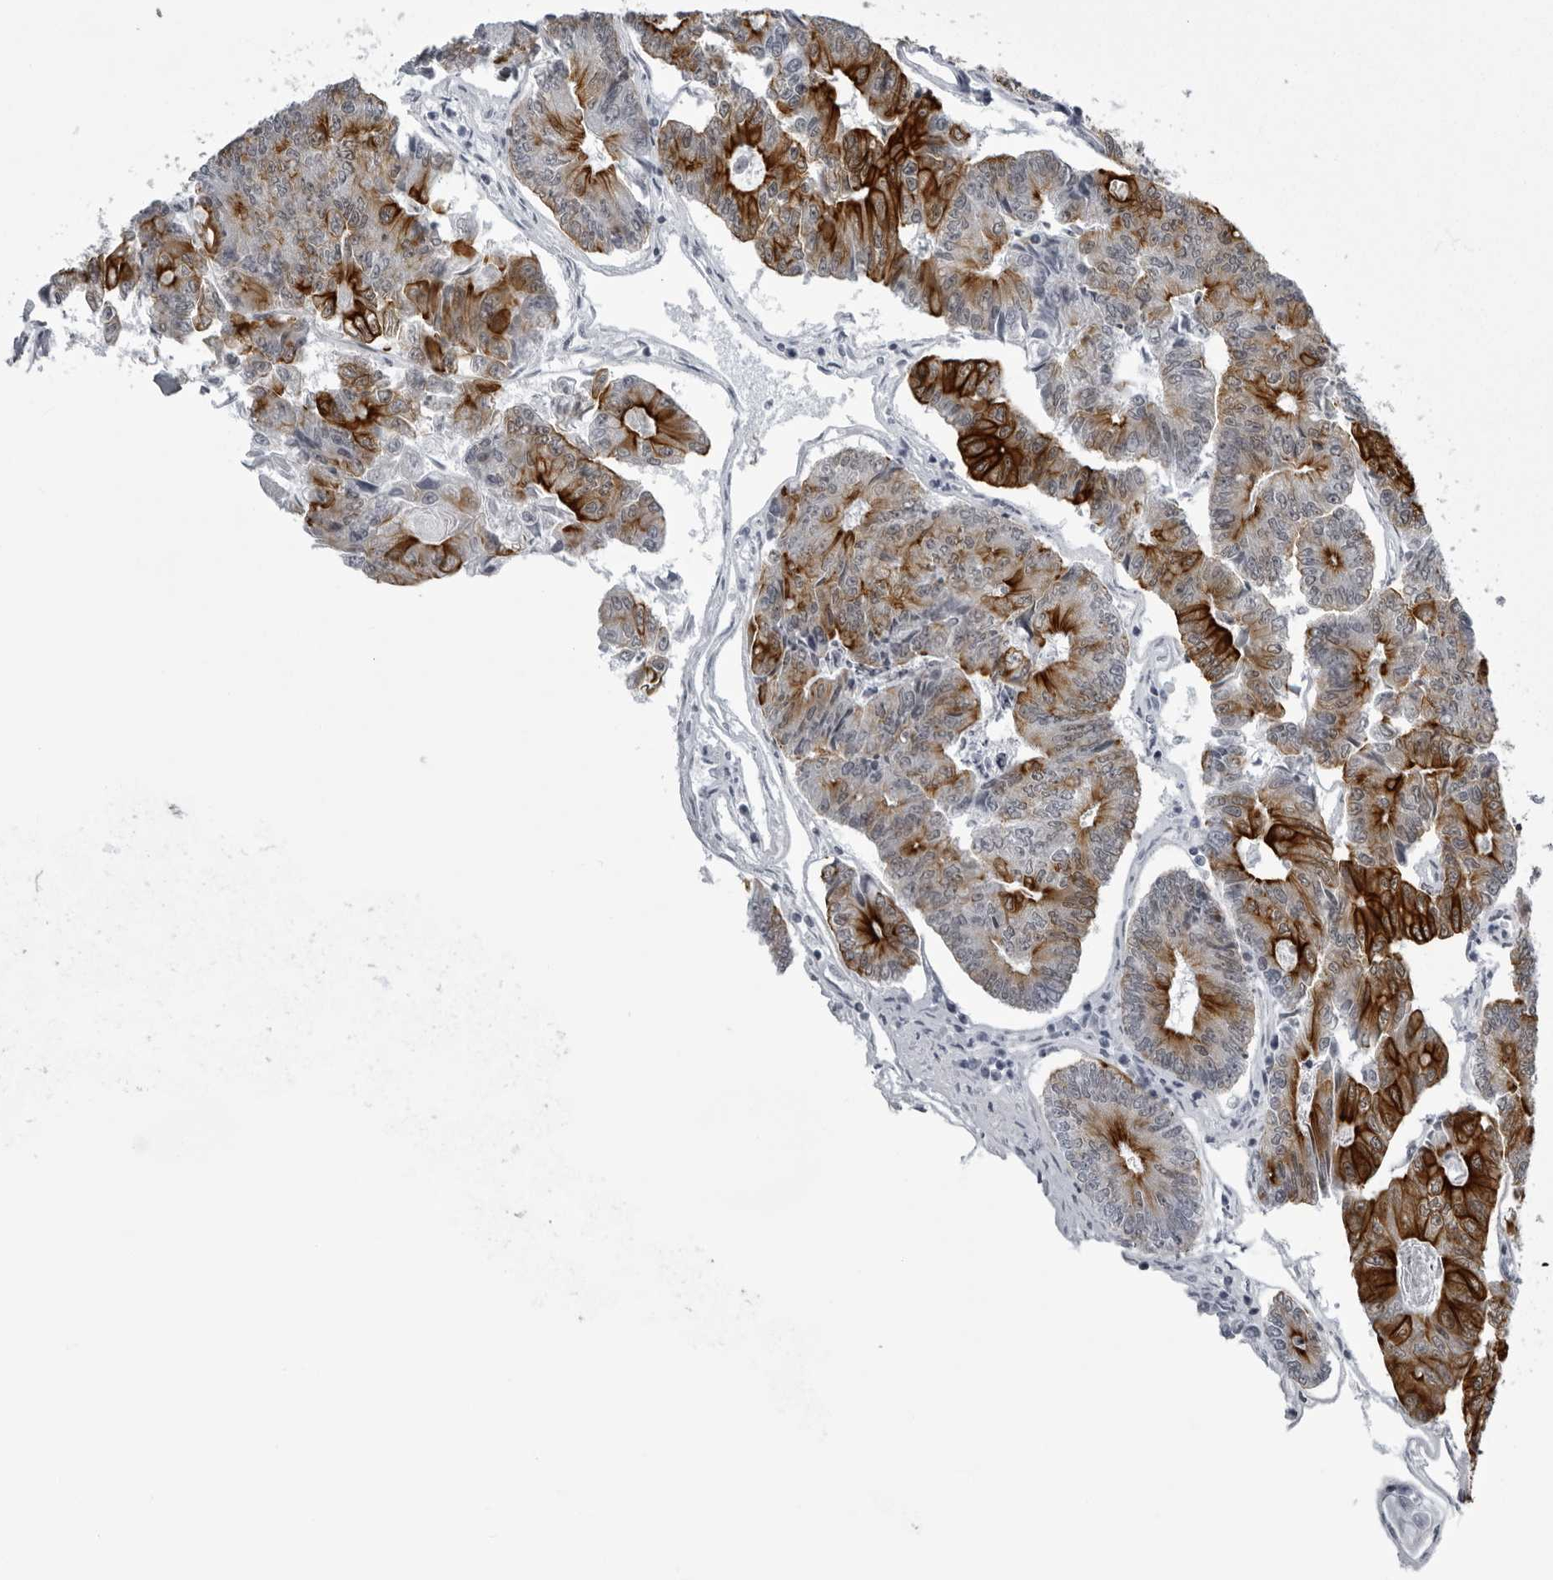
{"staining": {"intensity": "strong", "quantity": ">75%", "location": "cytoplasmic/membranous"}, "tissue": "colorectal cancer", "cell_type": "Tumor cells", "image_type": "cancer", "snomed": [{"axis": "morphology", "description": "Adenocarcinoma, NOS"}, {"axis": "topography", "description": "Colon"}], "caption": "Protein expression by IHC reveals strong cytoplasmic/membranous staining in approximately >75% of tumor cells in colorectal cancer (adenocarcinoma). Nuclei are stained in blue.", "gene": "UROD", "patient": {"sex": "female", "age": 67}}